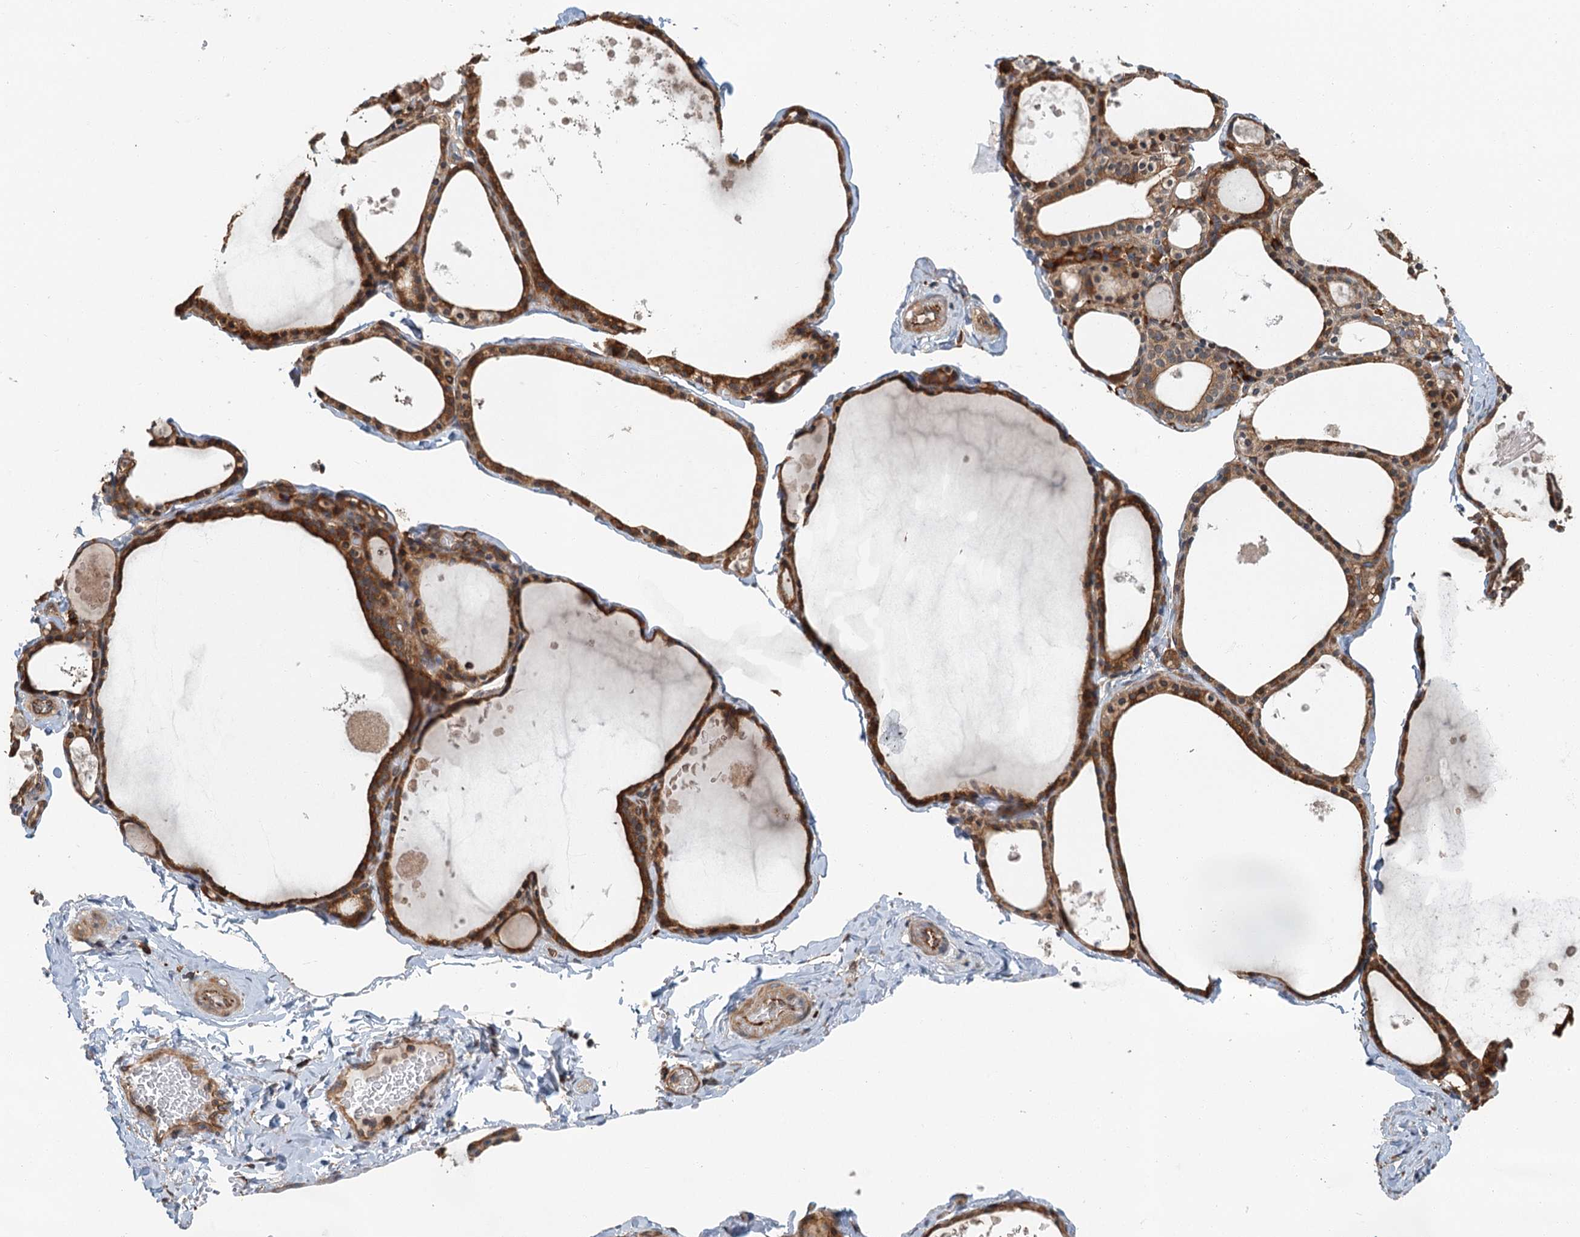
{"staining": {"intensity": "moderate", "quantity": ">75%", "location": "cytoplasmic/membranous"}, "tissue": "thyroid gland", "cell_type": "Glandular cells", "image_type": "normal", "snomed": [{"axis": "morphology", "description": "Normal tissue, NOS"}, {"axis": "topography", "description": "Thyroid gland"}], "caption": "Protein staining of normal thyroid gland reveals moderate cytoplasmic/membranous staining in about >75% of glandular cells.", "gene": "ZNF527", "patient": {"sex": "male", "age": 56}}